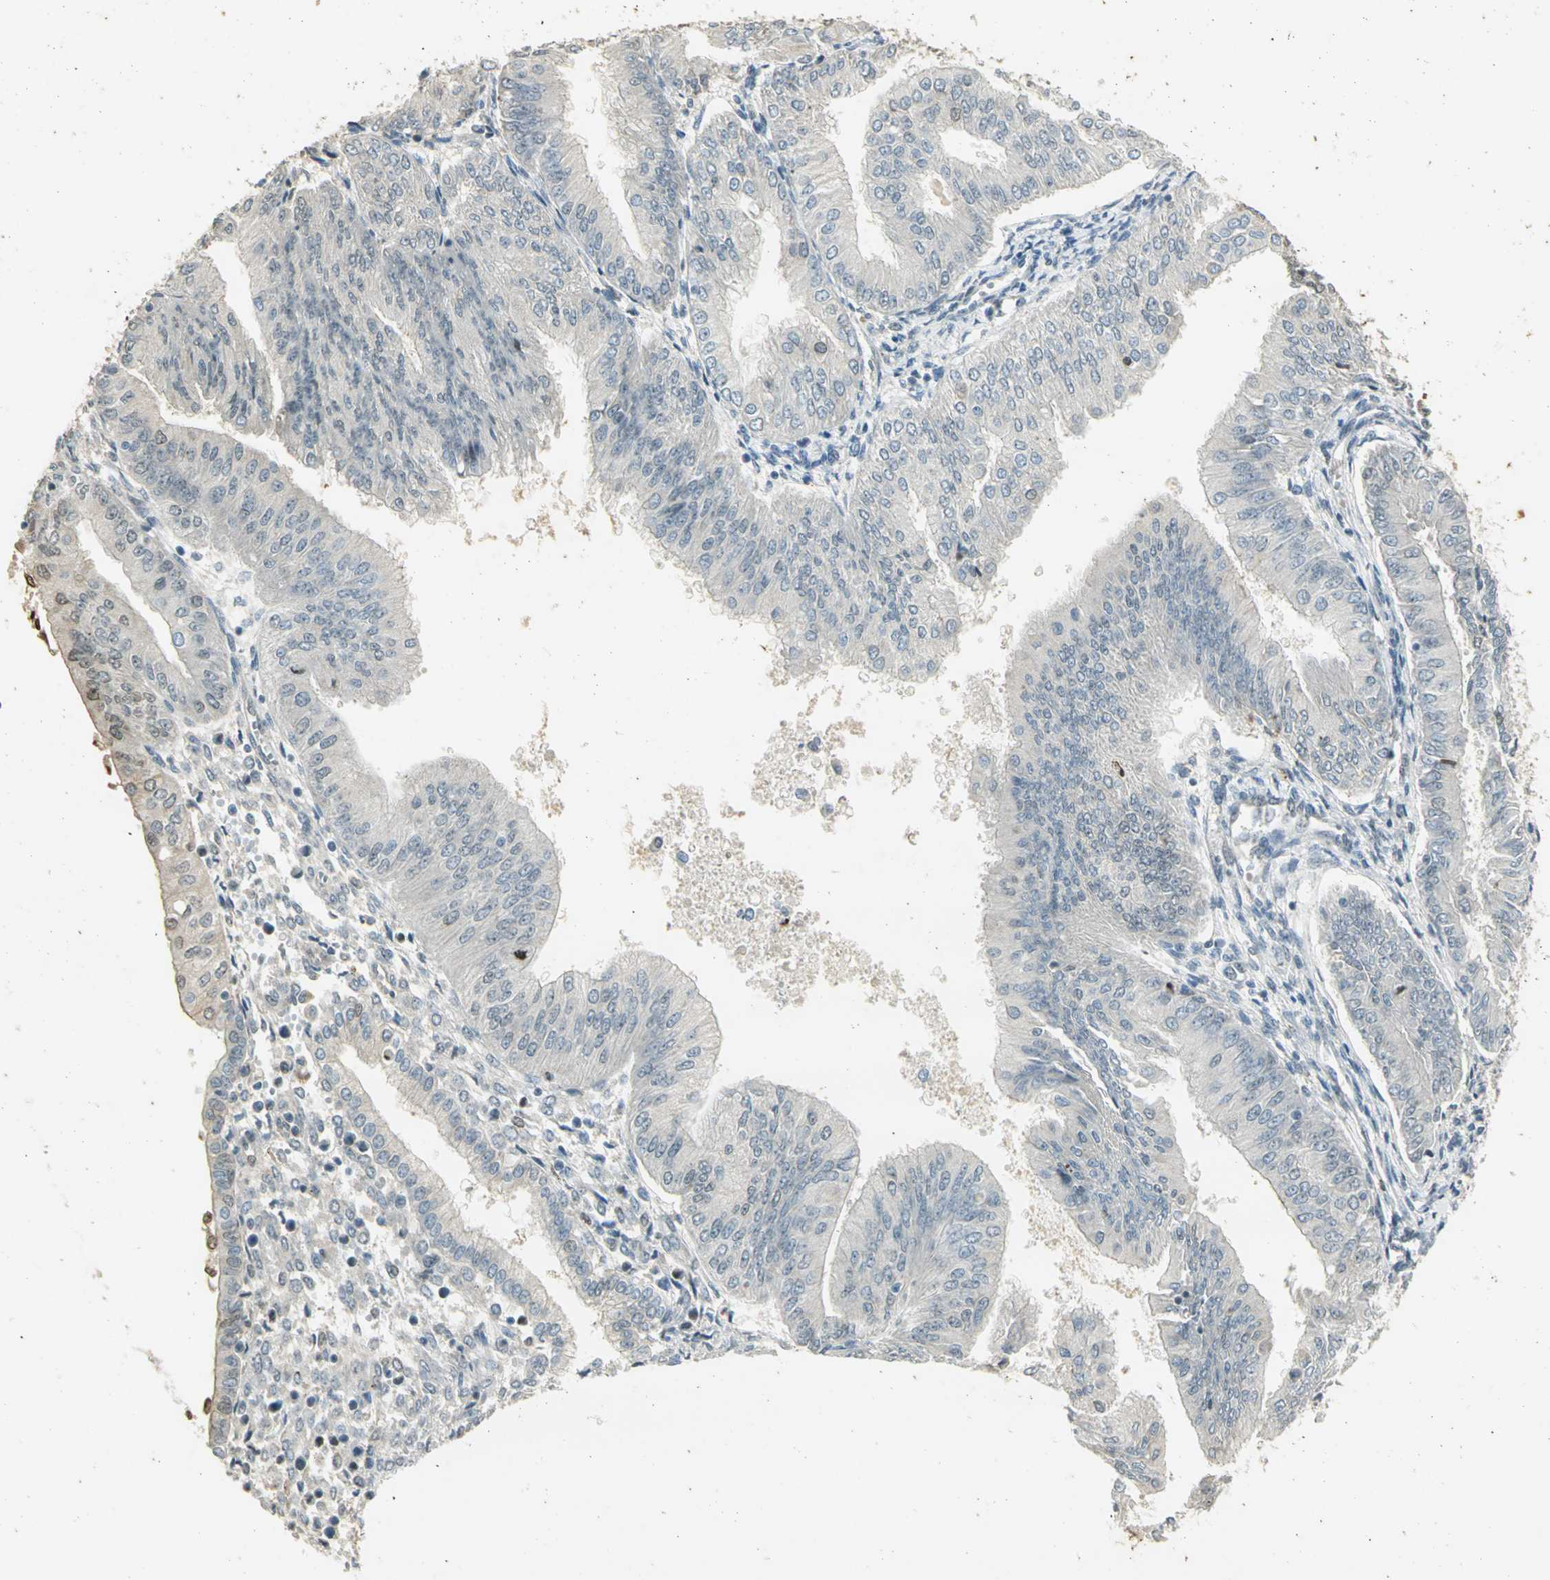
{"staining": {"intensity": "negative", "quantity": "none", "location": "none"}, "tissue": "endometrial cancer", "cell_type": "Tumor cells", "image_type": "cancer", "snomed": [{"axis": "morphology", "description": "Adenocarcinoma, NOS"}, {"axis": "topography", "description": "Endometrium"}], "caption": "Endometrial cancer stained for a protein using immunohistochemistry exhibits no expression tumor cells.", "gene": "AK6", "patient": {"sex": "female", "age": 53}}